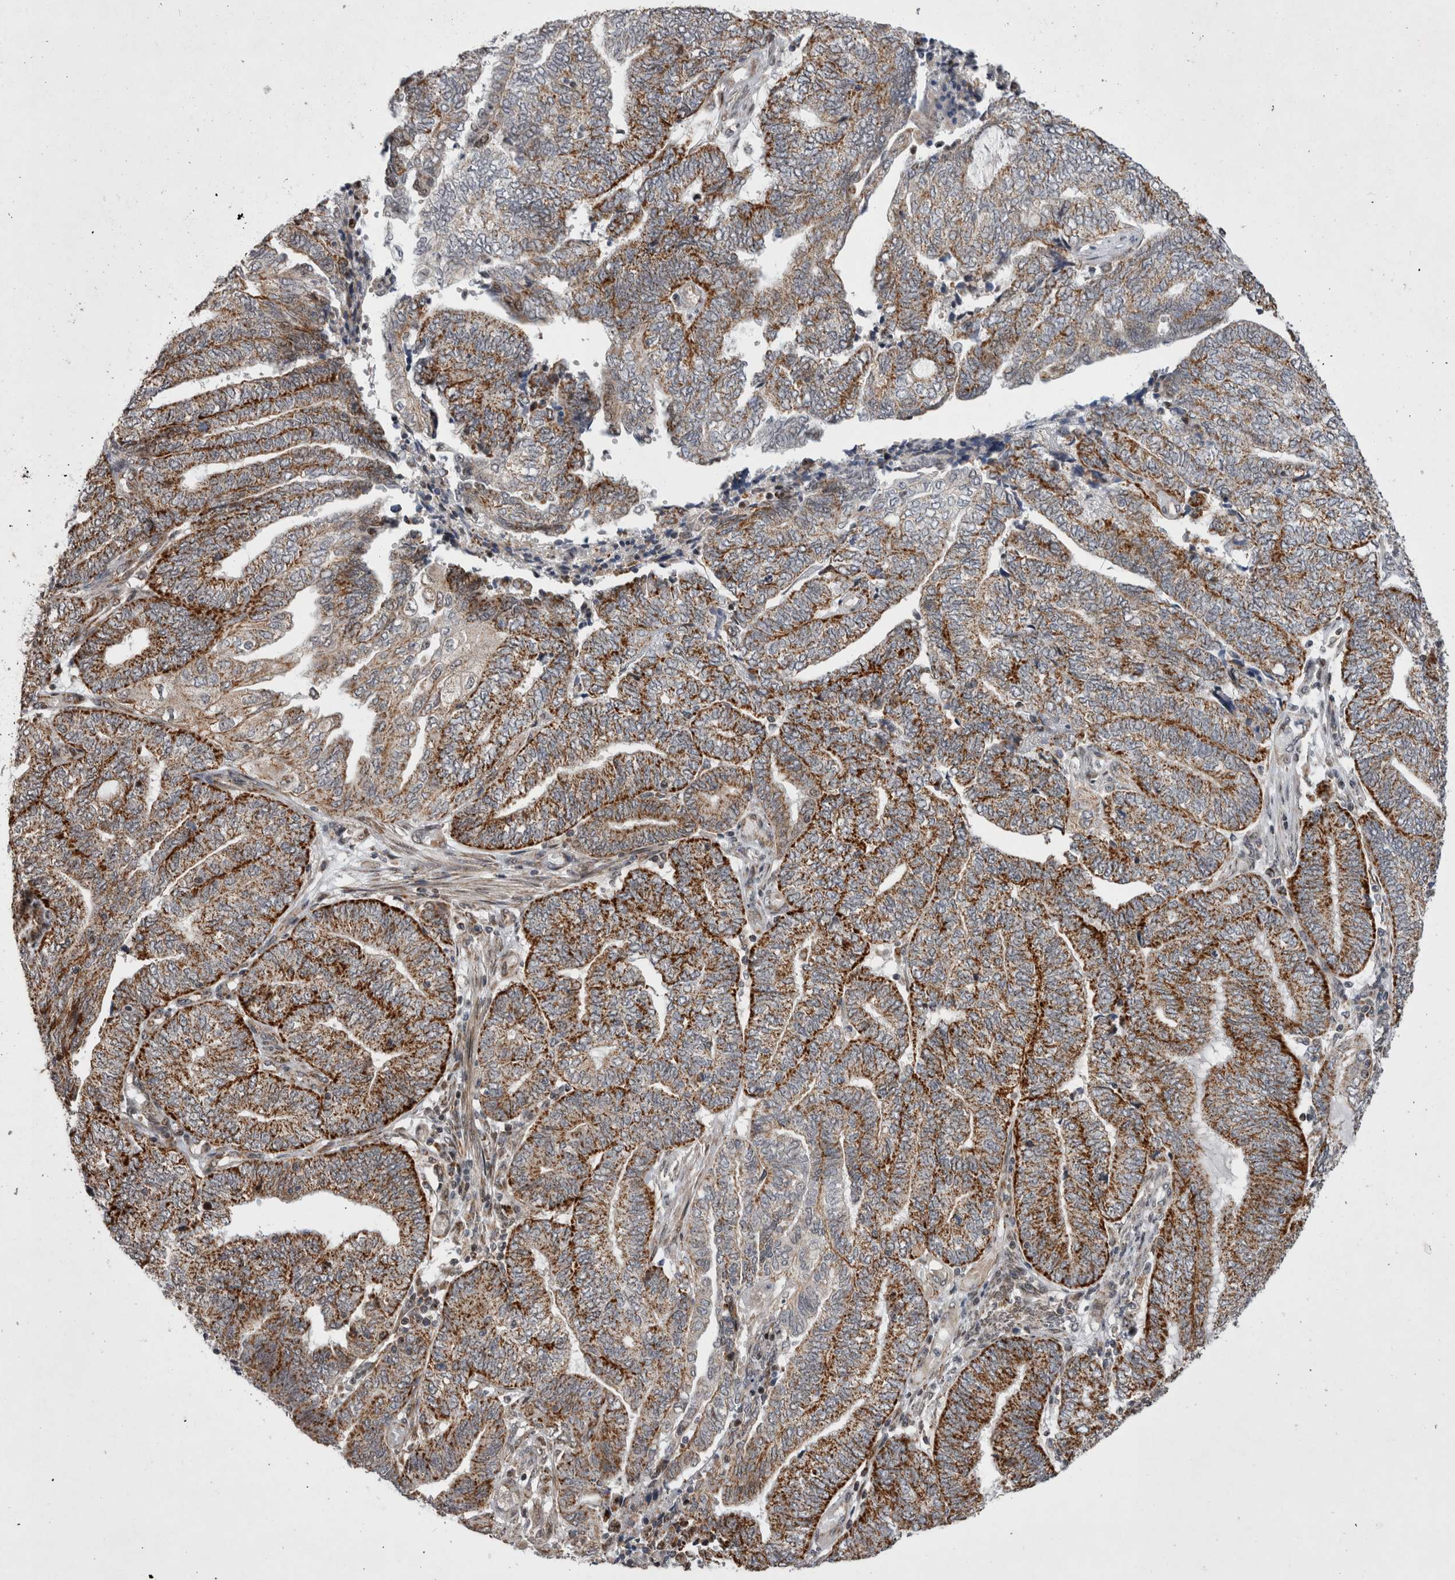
{"staining": {"intensity": "strong", "quantity": ">75%", "location": "cytoplasmic/membranous"}, "tissue": "endometrial cancer", "cell_type": "Tumor cells", "image_type": "cancer", "snomed": [{"axis": "morphology", "description": "Adenocarcinoma, NOS"}, {"axis": "topography", "description": "Uterus"}, {"axis": "topography", "description": "Endometrium"}], "caption": "Endometrial cancer stained with a brown dye reveals strong cytoplasmic/membranous positive positivity in approximately >75% of tumor cells.", "gene": "MRPL37", "patient": {"sex": "female", "age": 70}}